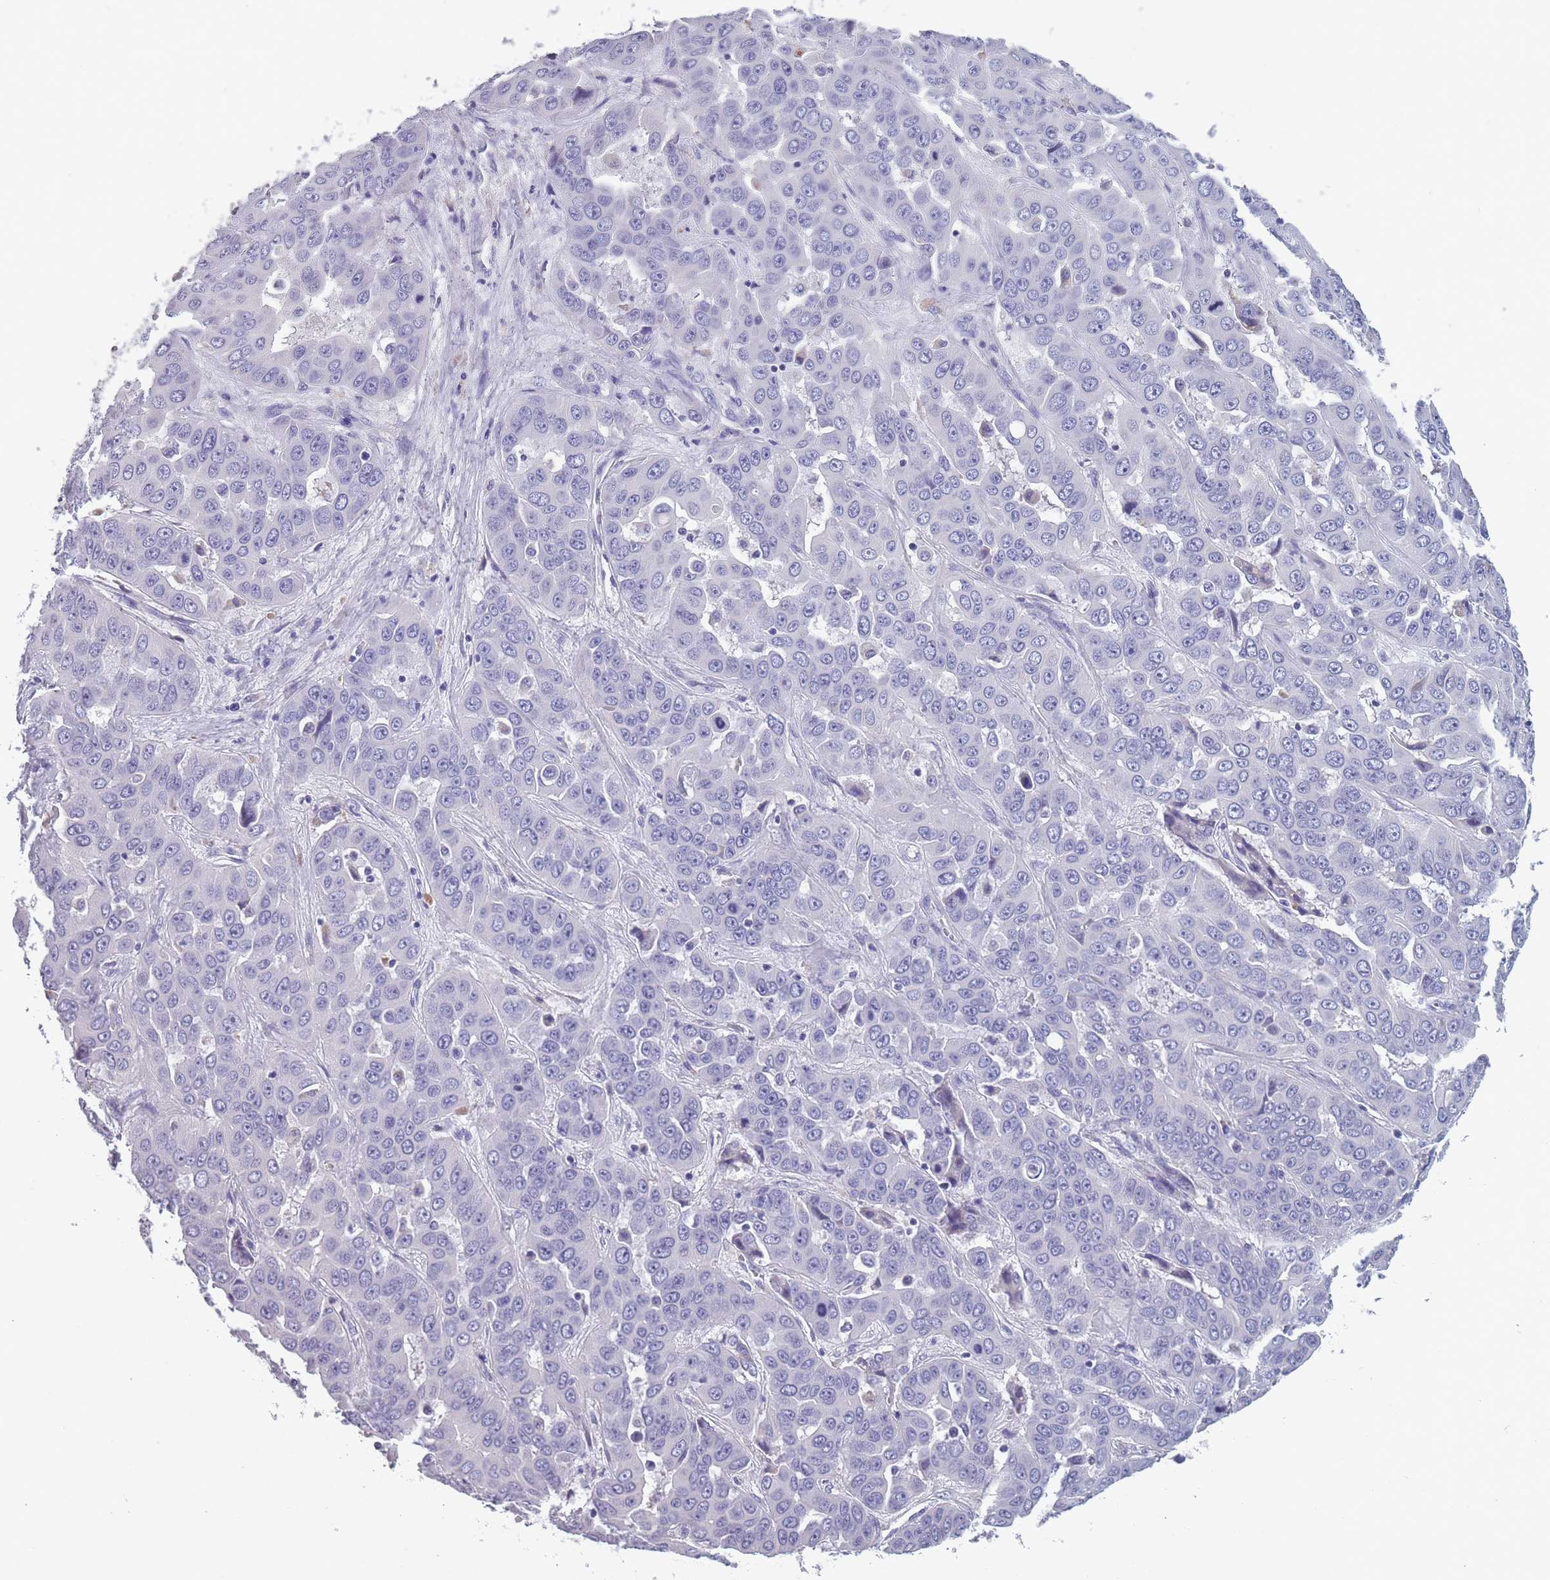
{"staining": {"intensity": "negative", "quantity": "none", "location": "none"}, "tissue": "liver cancer", "cell_type": "Tumor cells", "image_type": "cancer", "snomed": [{"axis": "morphology", "description": "Cholangiocarcinoma"}, {"axis": "topography", "description": "Liver"}], "caption": "There is no significant expression in tumor cells of liver cancer.", "gene": "OR4C5", "patient": {"sex": "female", "age": 52}}